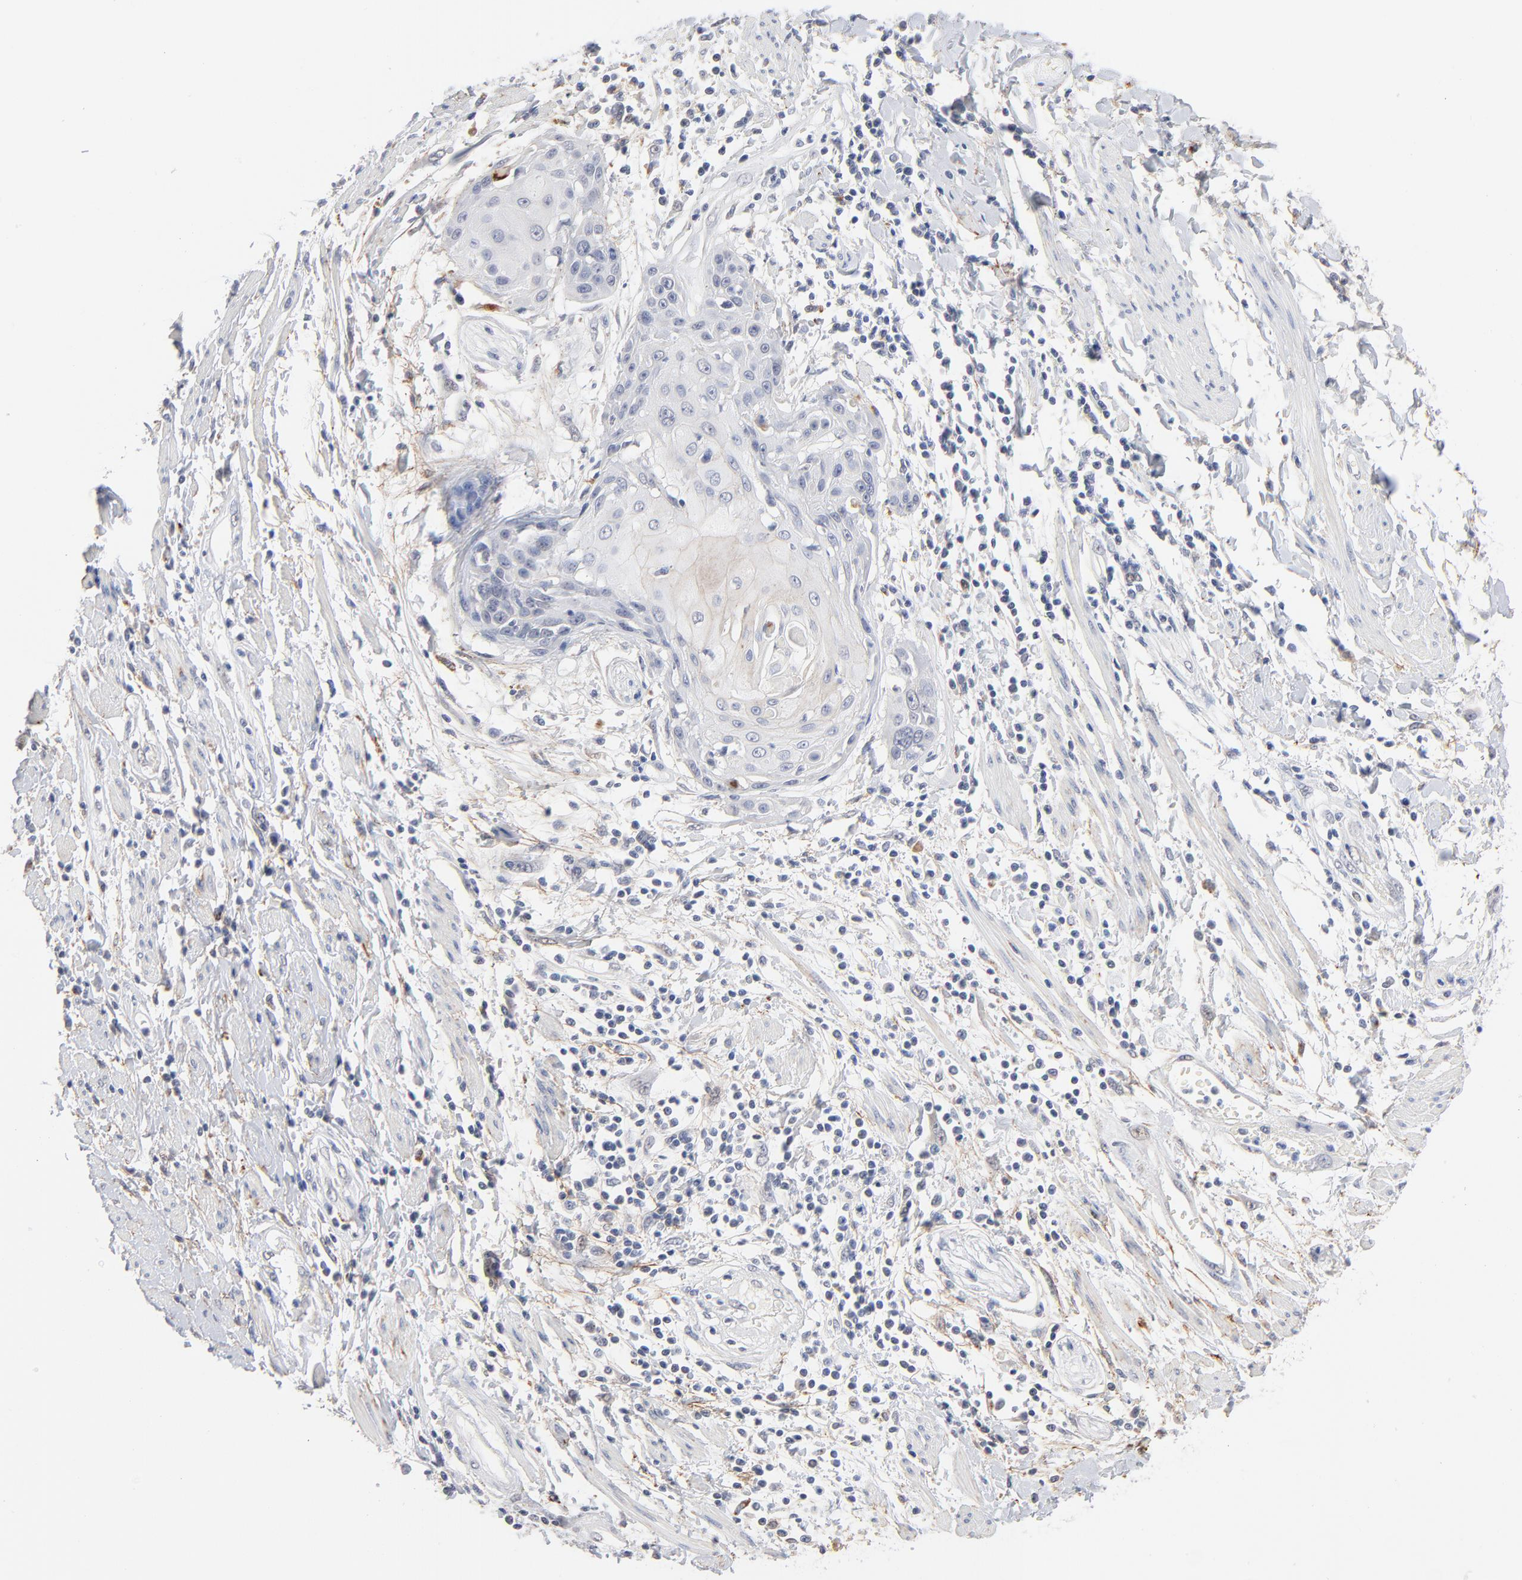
{"staining": {"intensity": "negative", "quantity": "none", "location": "none"}, "tissue": "cervical cancer", "cell_type": "Tumor cells", "image_type": "cancer", "snomed": [{"axis": "morphology", "description": "Squamous cell carcinoma, NOS"}, {"axis": "topography", "description": "Cervix"}], "caption": "Photomicrograph shows no protein expression in tumor cells of cervical cancer tissue.", "gene": "LTBP2", "patient": {"sex": "female", "age": 57}}